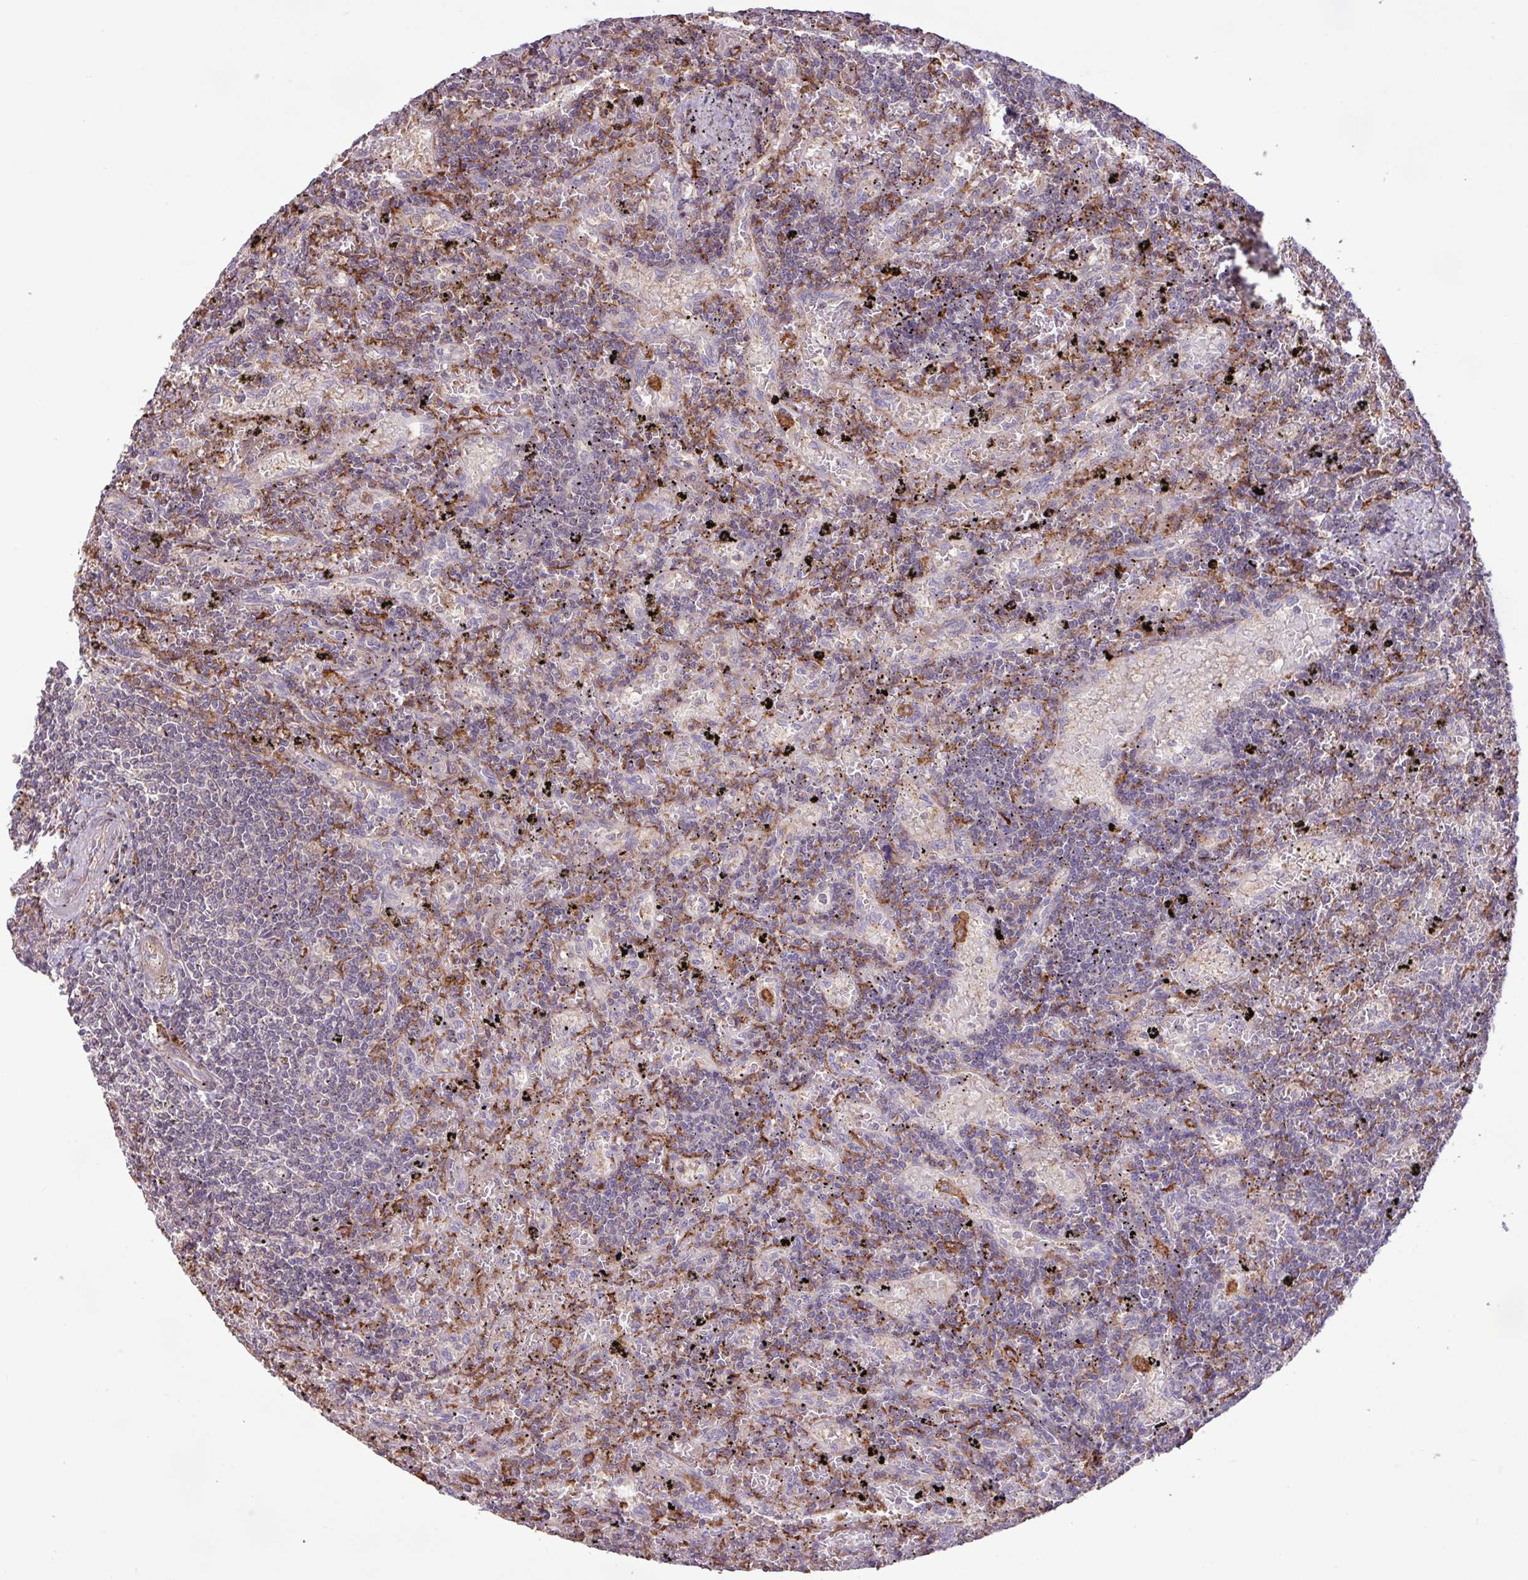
{"staining": {"intensity": "negative", "quantity": "none", "location": "none"}, "tissue": "lymphoma", "cell_type": "Tumor cells", "image_type": "cancer", "snomed": [{"axis": "morphology", "description": "Malignant lymphoma, non-Hodgkin's type, Low grade"}, {"axis": "topography", "description": "Spleen"}], "caption": "The photomicrograph shows no staining of tumor cells in lymphoma.", "gene": "ARHGEF25", "patient": {"sex": "male", "age": 76}}